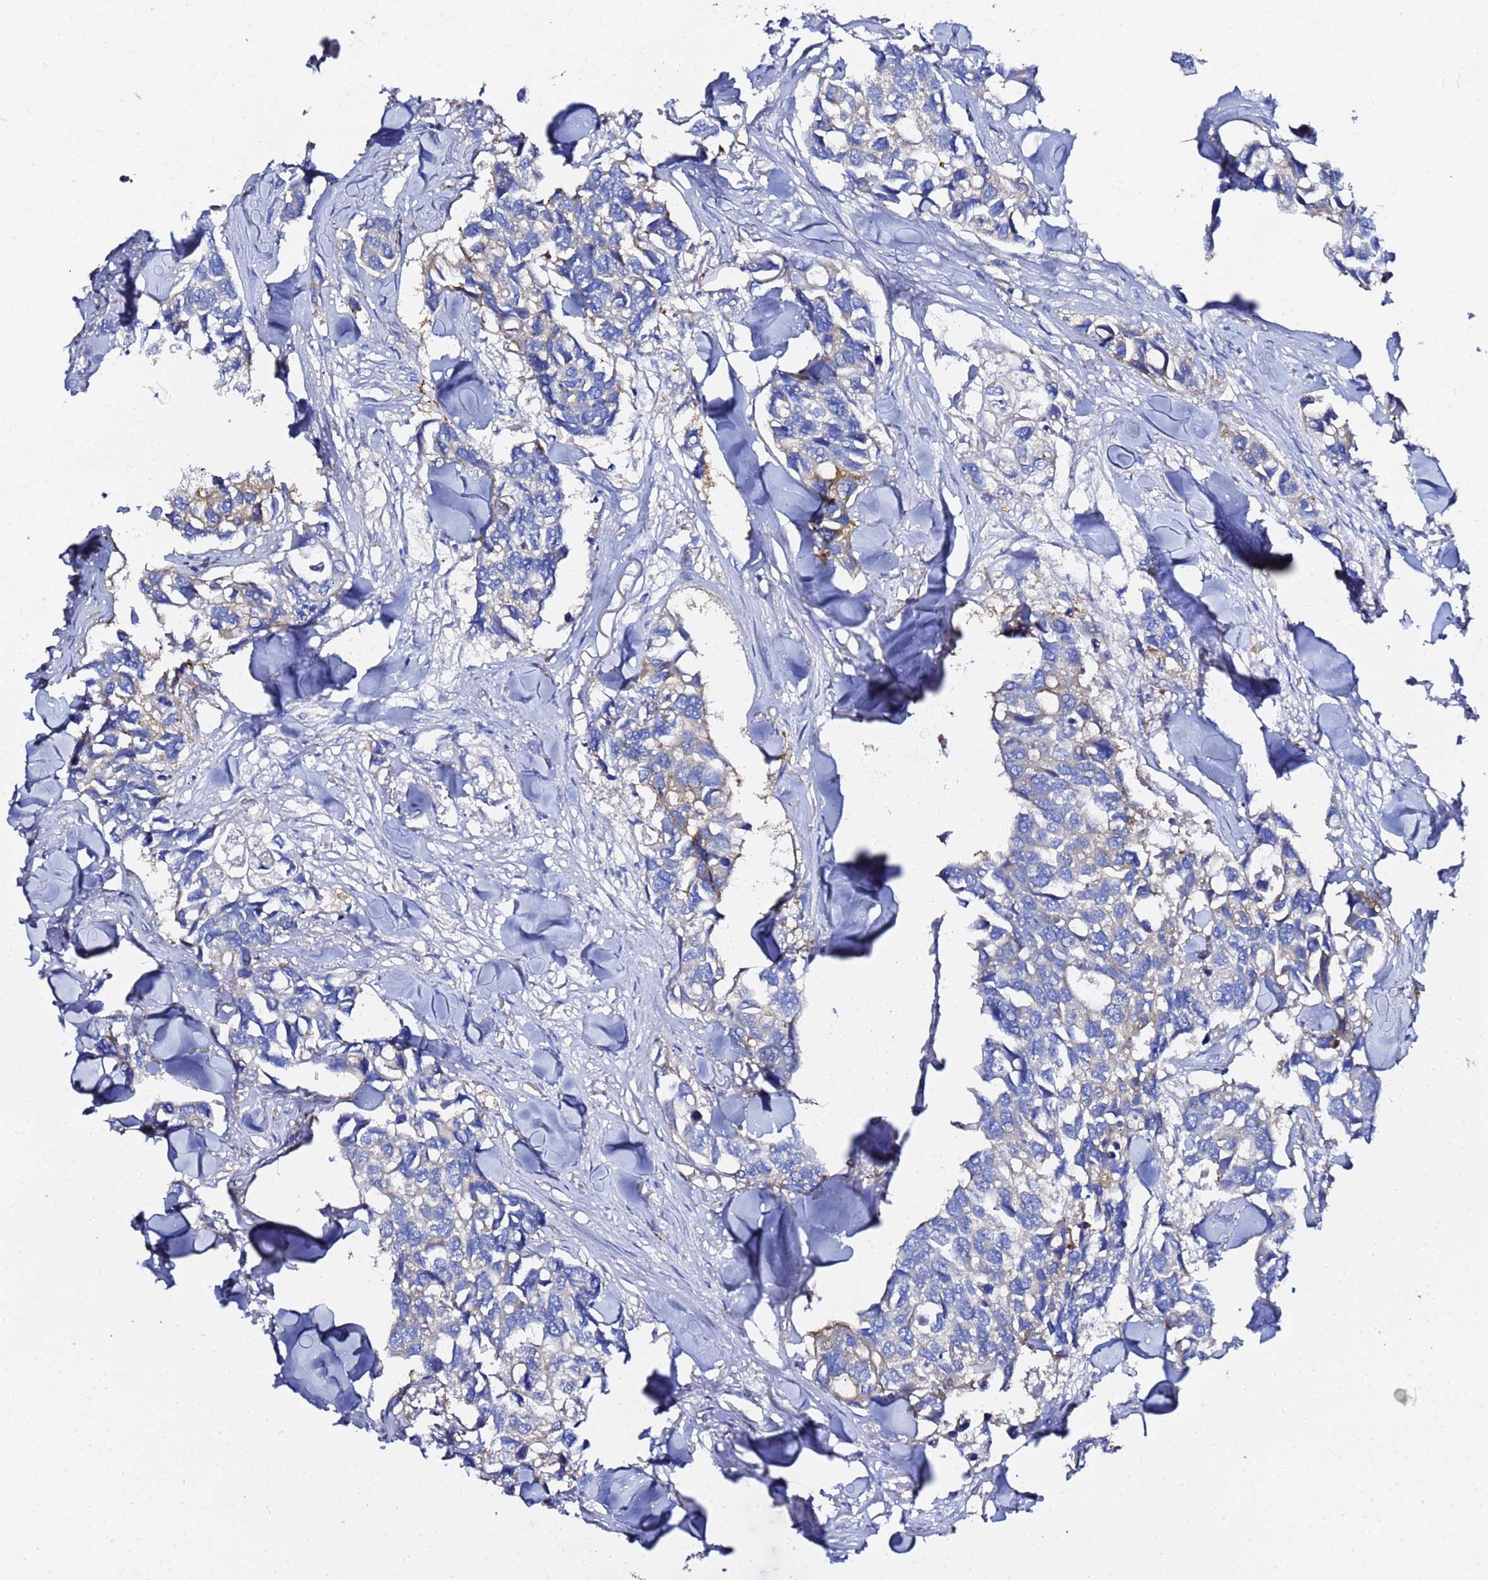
{"staining": {"intensity": "weak", "quantity": "<25%", "location": "cytoplasmic/membranous"}, "tissue": "breast cancer", "cell_type": "Tumor cells", "image_type": "cancer", "snomed": [{"axis": "morphology", "description": "Duct carcinoma"}, {"axis": "topography", "description": "Breast"}], "caption": "Tumor cells are negative for protein expression in human breast cancer.", "gene": "VTI1B", "patient": {"sex": "female", "age": 83}}